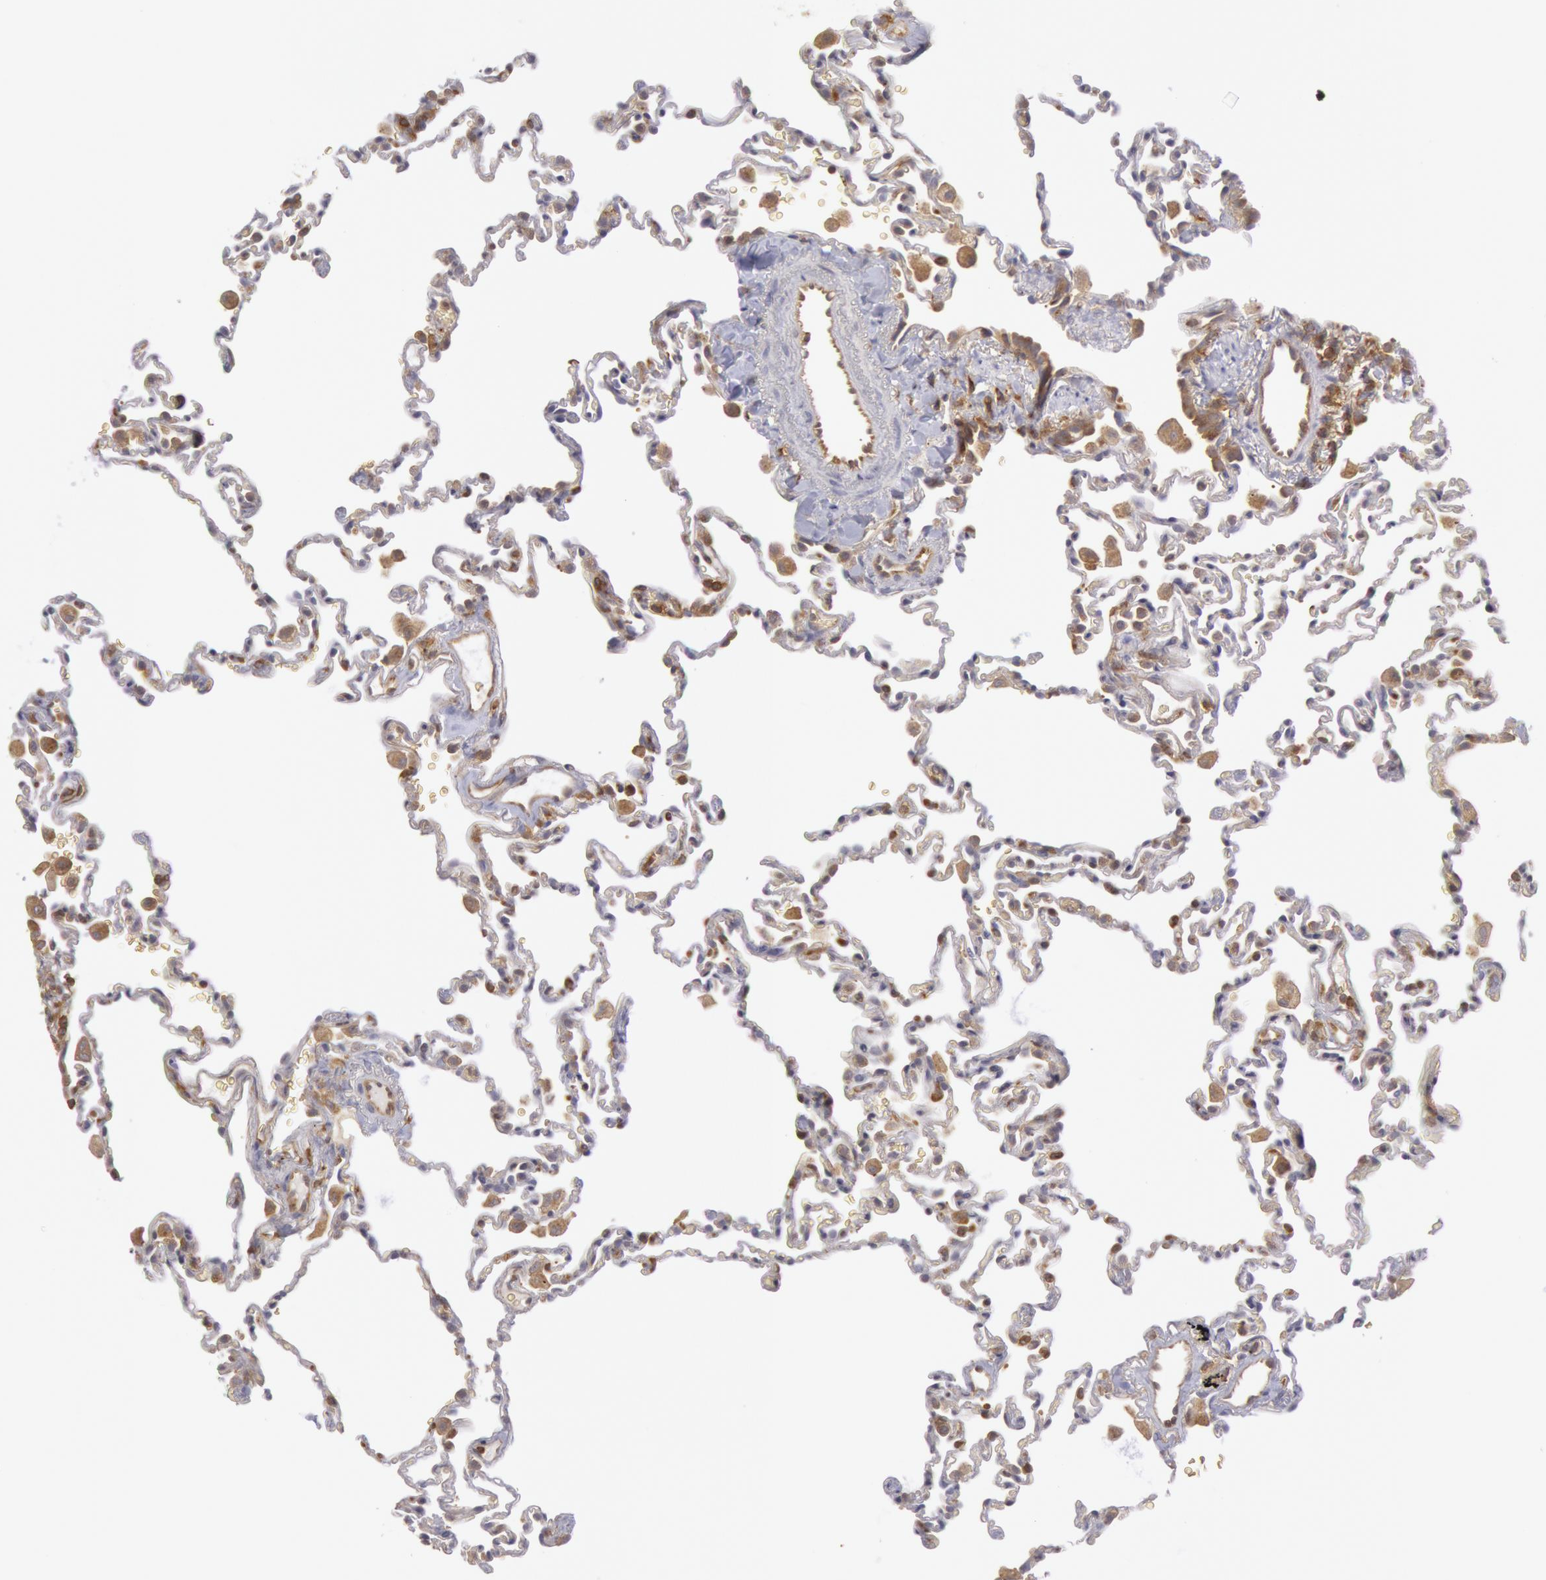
{"staining": {"intensity": "negative", "quantity": "none", "location": "none"}, "tissue": "lung", "cell_type": "Alveolar cells", "image_type": "normal", "snomed": [{"axis": "morphology", "description": "Normal tissue, NOS"}, {"axis": "topography", "description": "Lung"}], "caption": "A histopathology image of lung stained for a protein reveals no brown staining in alveolar cells. (Immunohistochemistry, brightfield microscopy, high magnification).", "gene": "IKBKB", "patient": {"sex": "male", "age": 59}}